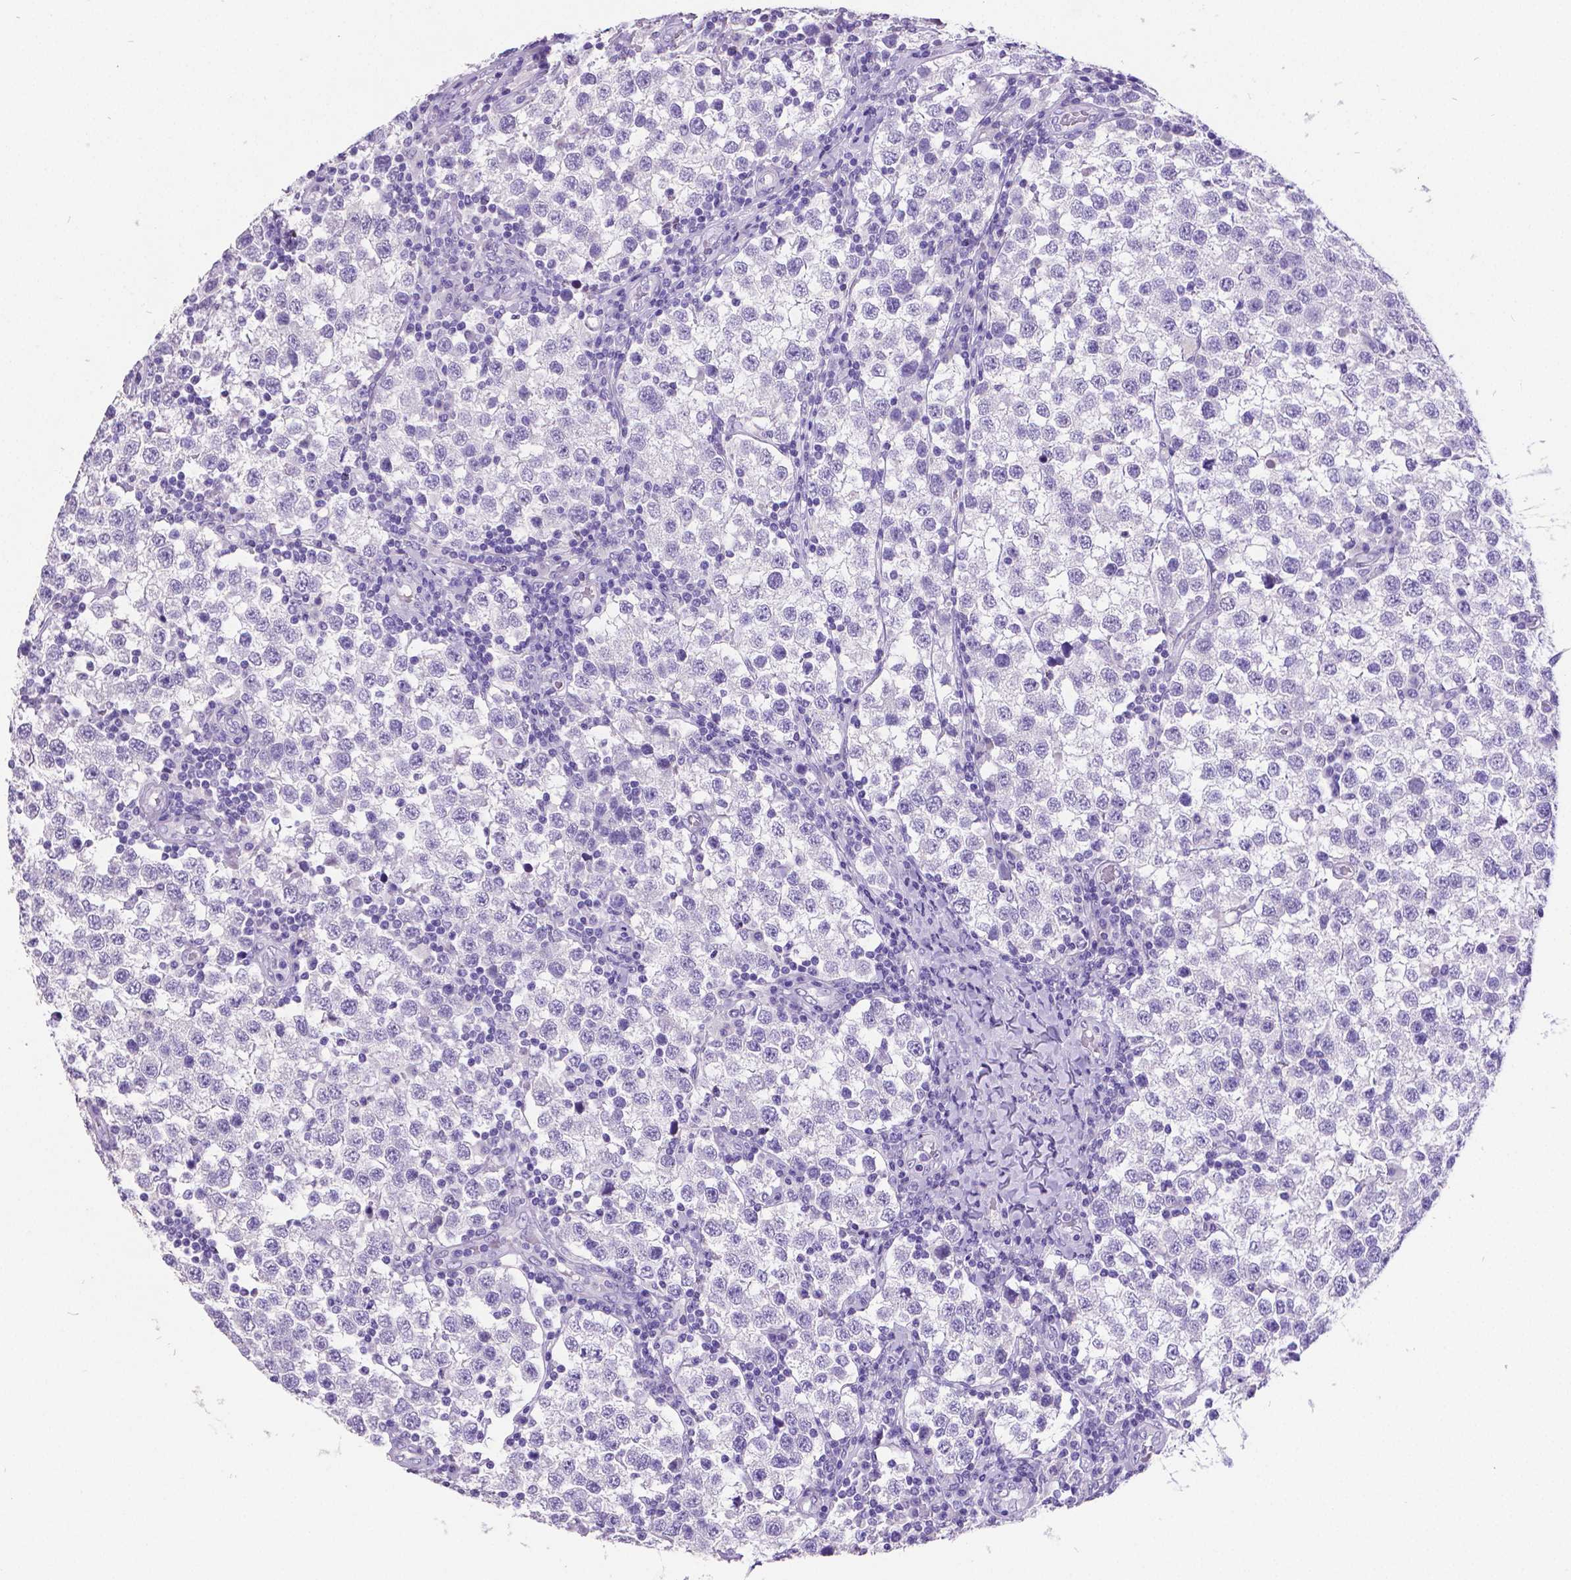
{"staining": {"intensity": "negative", "quantity": "none", "location": "none"}, "tissue": "testis cancer", "cell_type": "Tumor cells", "image_type": "cancer", "snomed": [{"axis": "morphology", "description": "Seminoma, NOS"}, {"axis": "topography", "description": "Testis"}], "caption": "Immunohistochemical staining of human testis seminoma exhibits no significant expression in tumor cells.", "gene": "SATB2", "patient": {"sex": "male", "age": 34}}